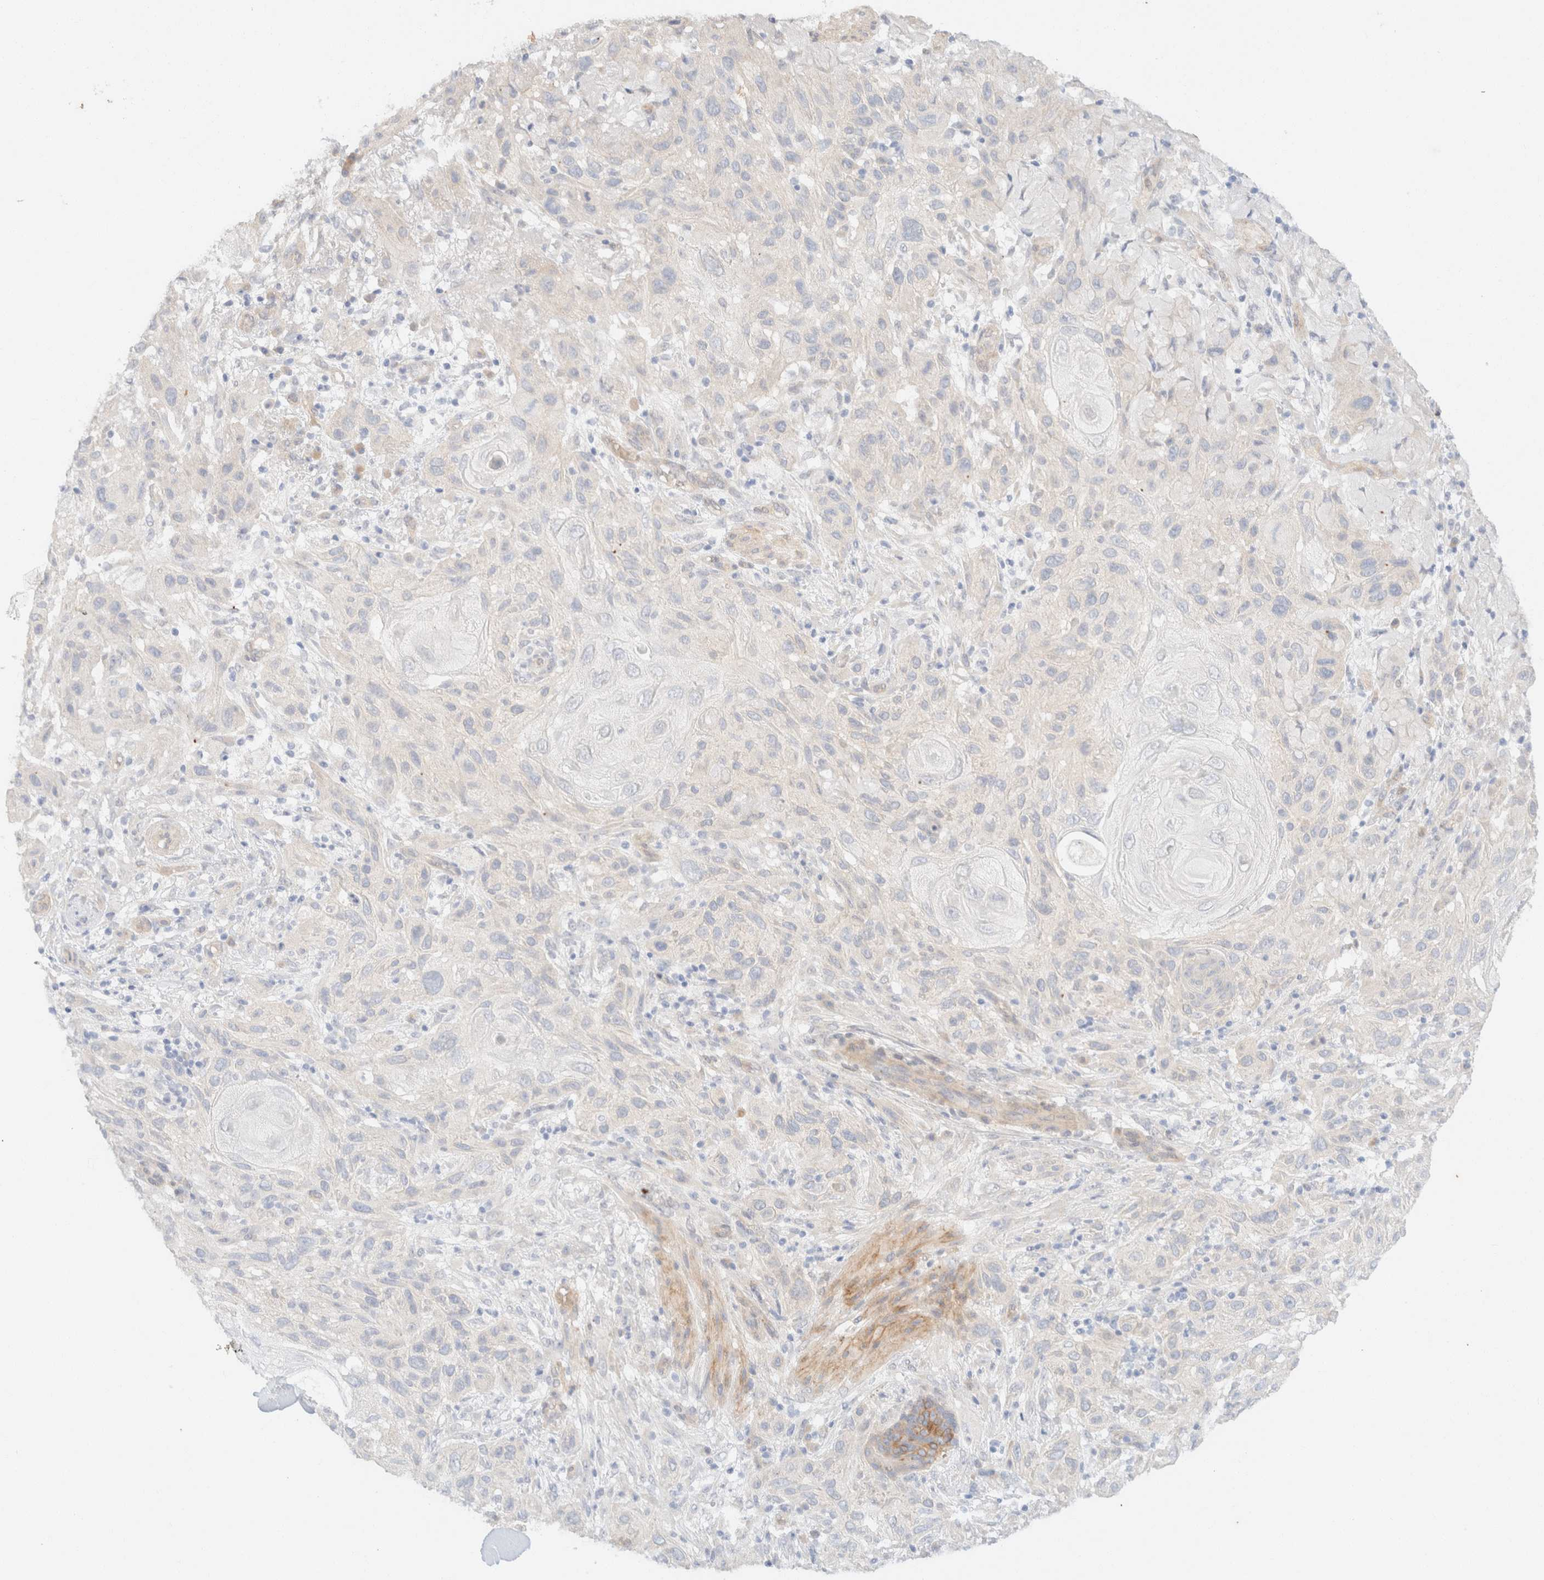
{"staining": {"intensity": "negative", "quantity": "none", "location": "none"}, "tissue": "skin cancer", "cell_type": "Tumor cells", "image_type": "cancer", "snomed": [{"axis": "morphology", "description": "Normal tissue, NOS"}, {"axis": "morphology", "description": "Squamous cell carcinoma, NOS"}, {"axis": "topography", "description": "Skin"}], "caption": "Immunohistochemistry of human skin cancer displays no expression in tumor cells. The staining was performed using DAB (3,3'-diaminobenzidine) to visualize the protein expression in brown, while the nuclei were stained in blue with hematoxylin (Magnification: 20x).", "gene": "CSNK1E", "patient": {"sex": "female", "age": 96}}